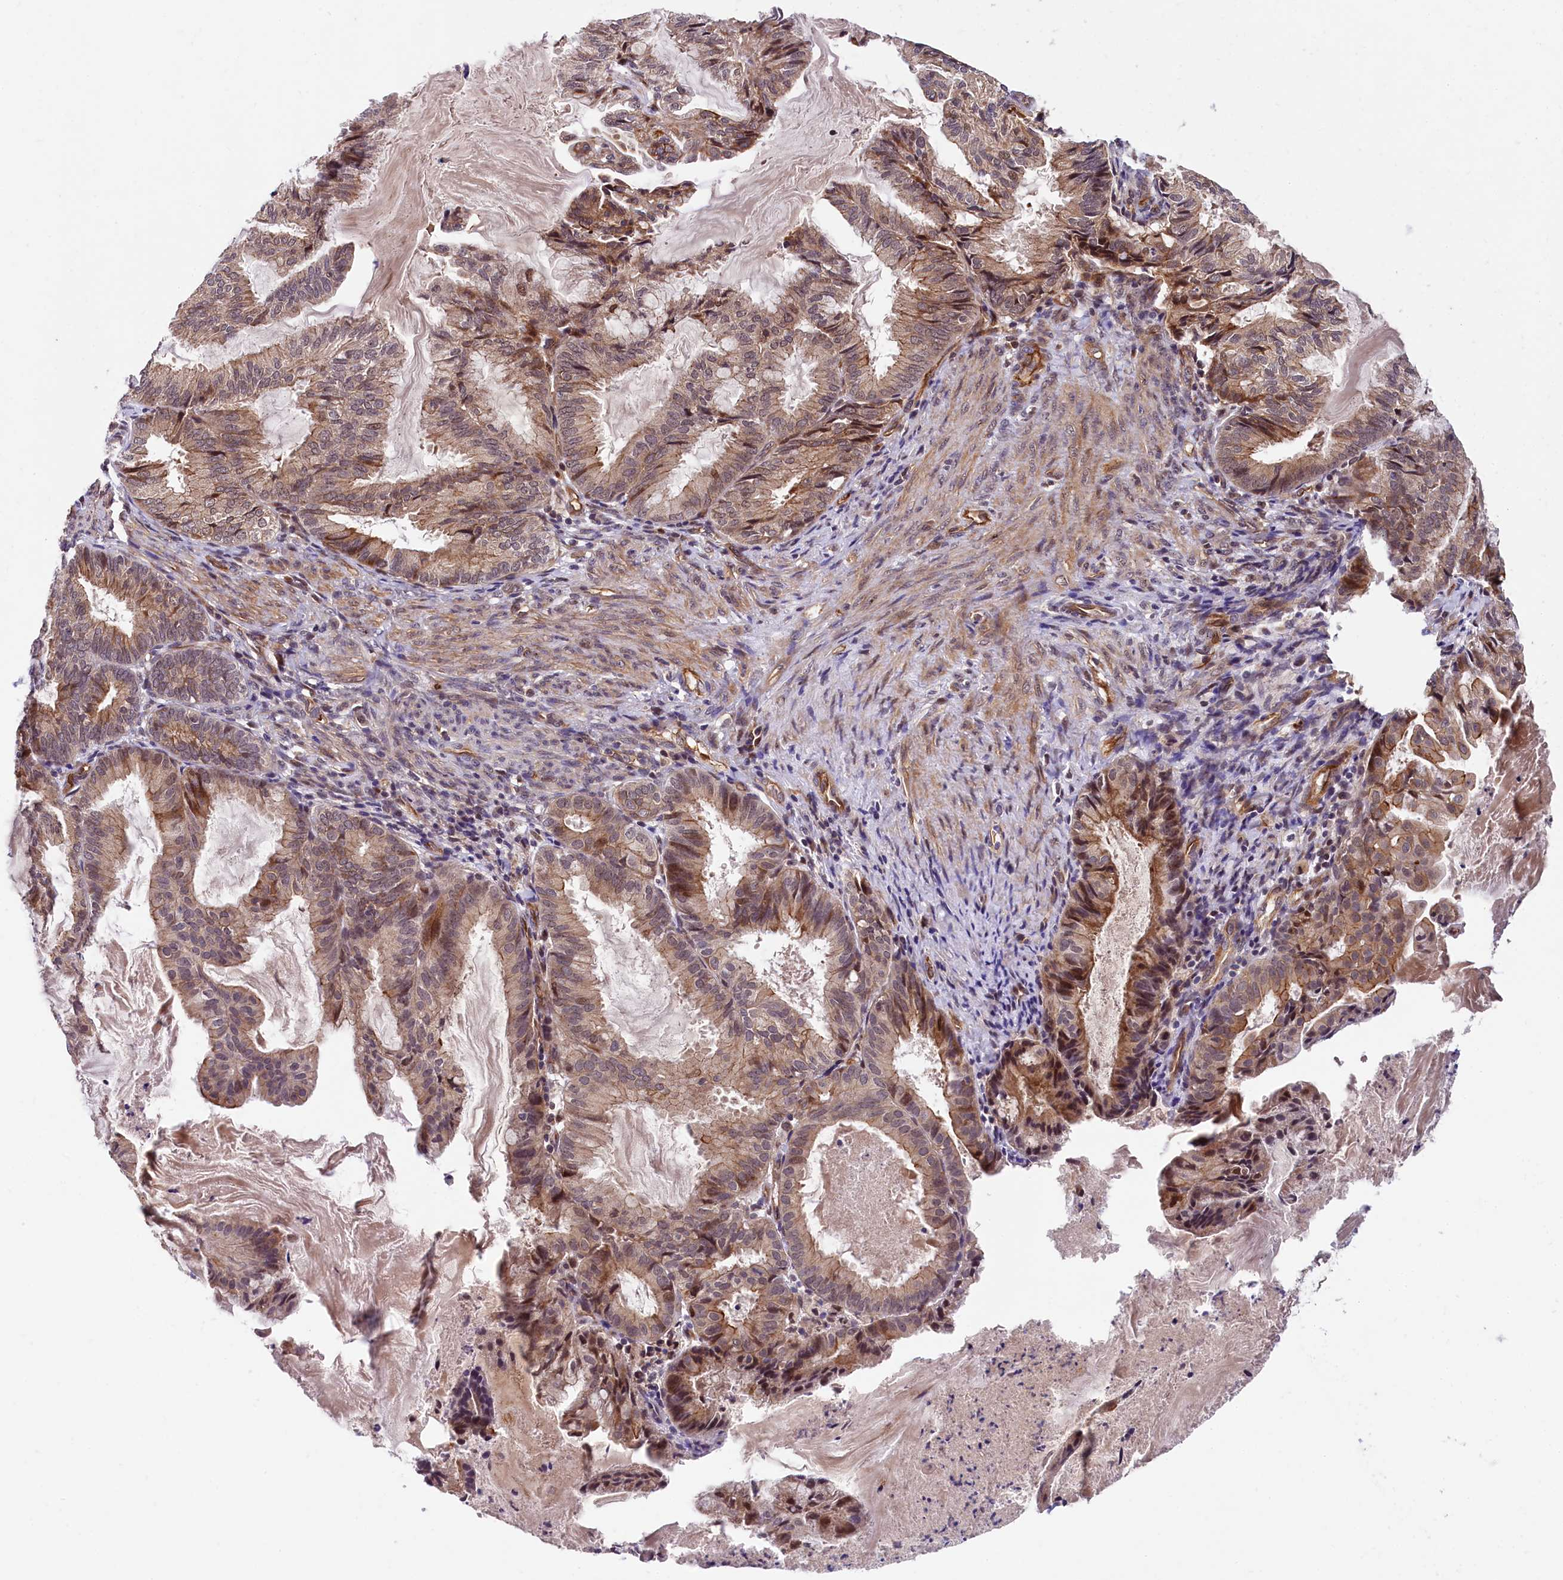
{"staining": {"intensity": "moderate", "quantity": ">75%", "location": "cytoplasmic/membranous,nuclear"}, "tissue": "endometrial cancer", "cell_type": "Tumor cells", "image_type": "cancer", "snomed": [{"axis": "morphology", "description": "Adenocarcinoma, NOS"}, {"axis": "topography", "description": "Endometrium"}], "caption": "Immunohistochemistry (IHC) of endometrial cancer shows medium levels of moderate cytoplasmic/membranous and nuclear positivity in approximately >75% of tumor cells.", "gene": "ARL14EP", "patient": {"sex": "female", "age": 86}}